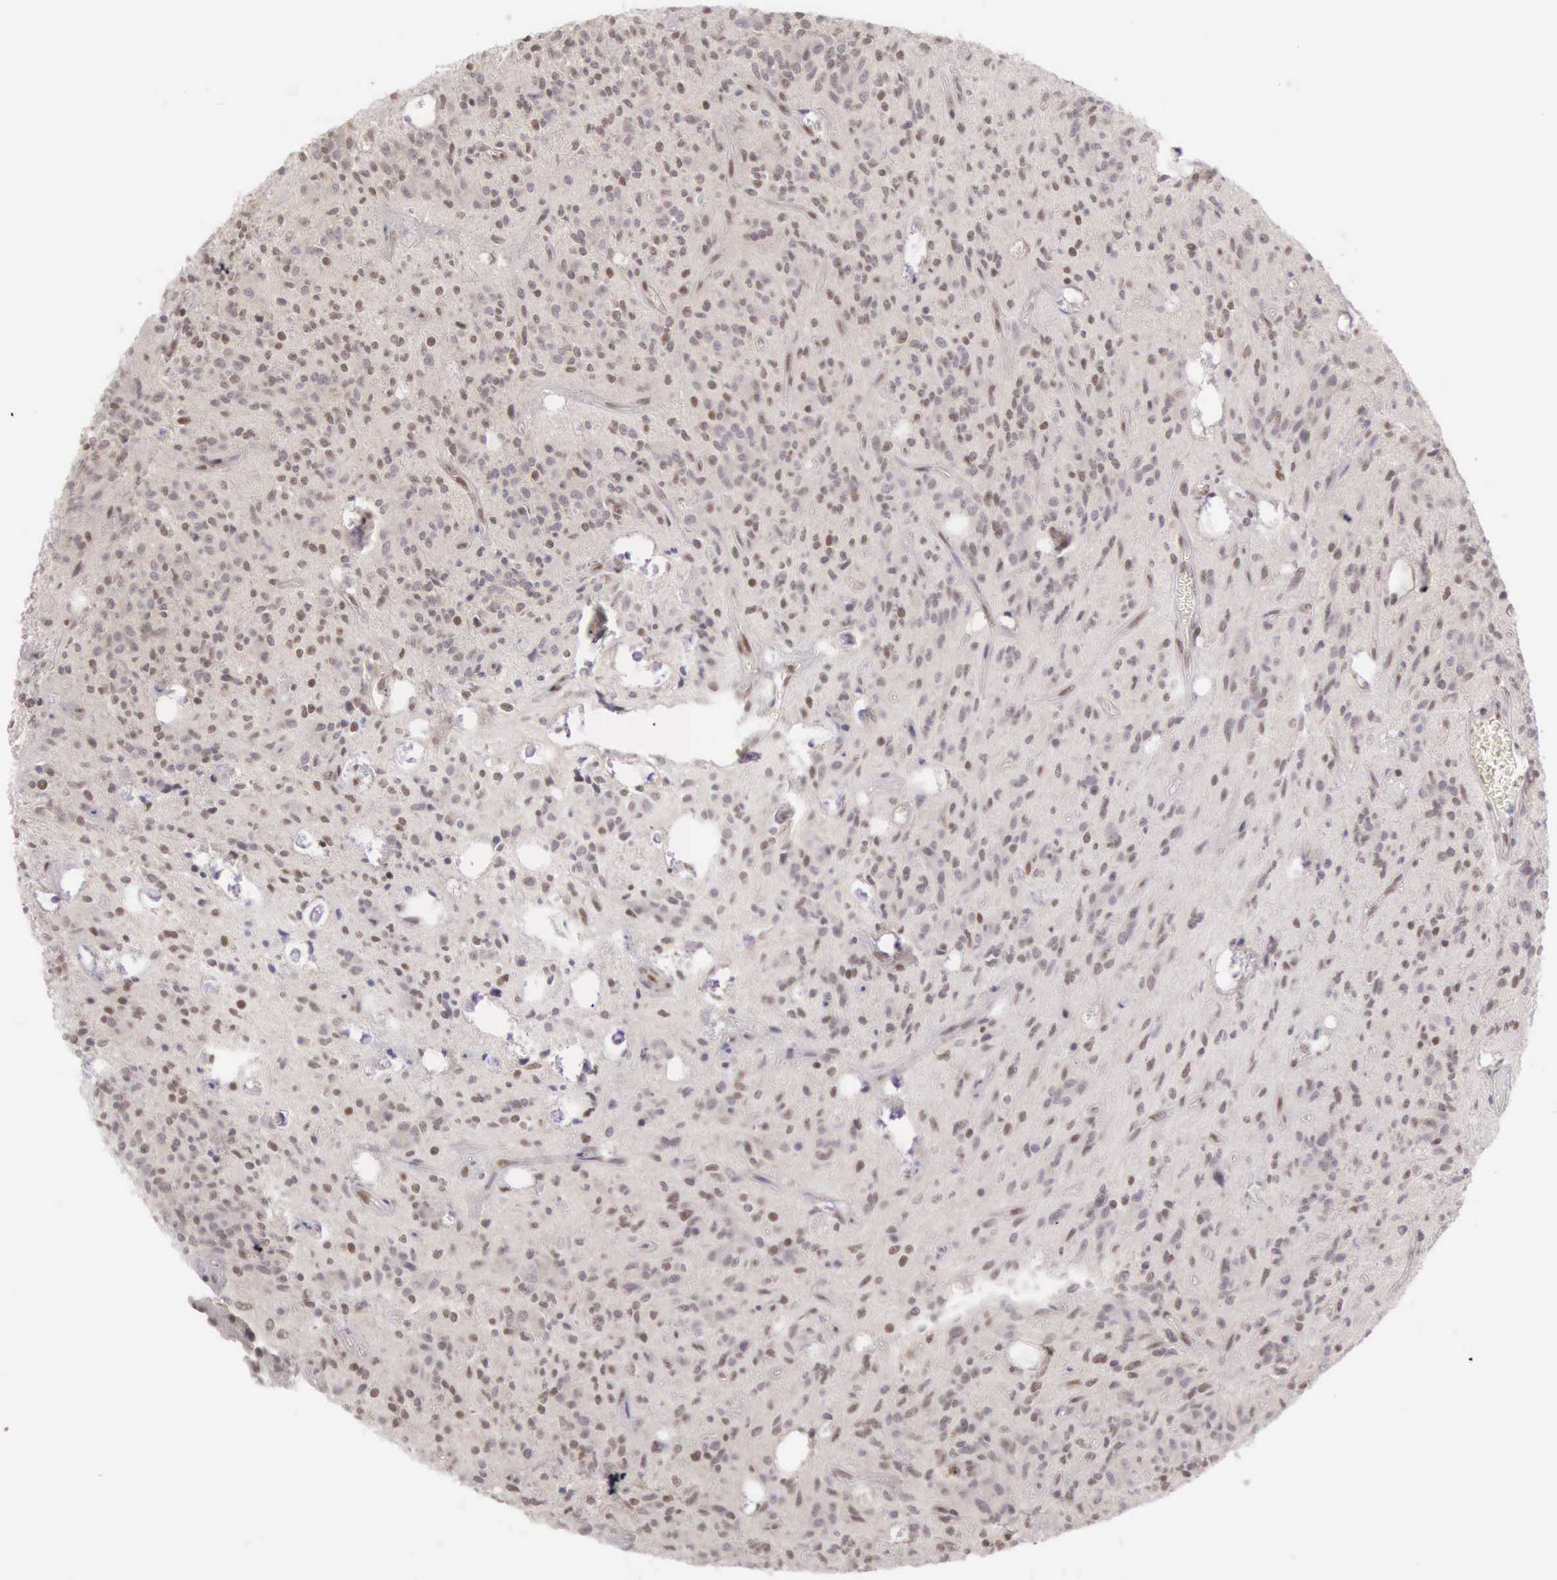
{"staining": {"intensity": "weak", "quantity": "<25%", "location": "nuclear"}, "tissue": "glioma", "cell_type": "Tumor cells", "image_type": "cancer", "snomed": [{"axis": "morphology", "description": "Glioma, malignant, Low grade"}, {"axis": "topography", "description": "Brain"}], "caption": "Immunohistochemistry (IHC) micrograph of human glioma stained for a protein (brown), which exhibits no positivity in tumor cells.", "gene": "CCDC117", "patient": {"sex": "female", "age": 15}}